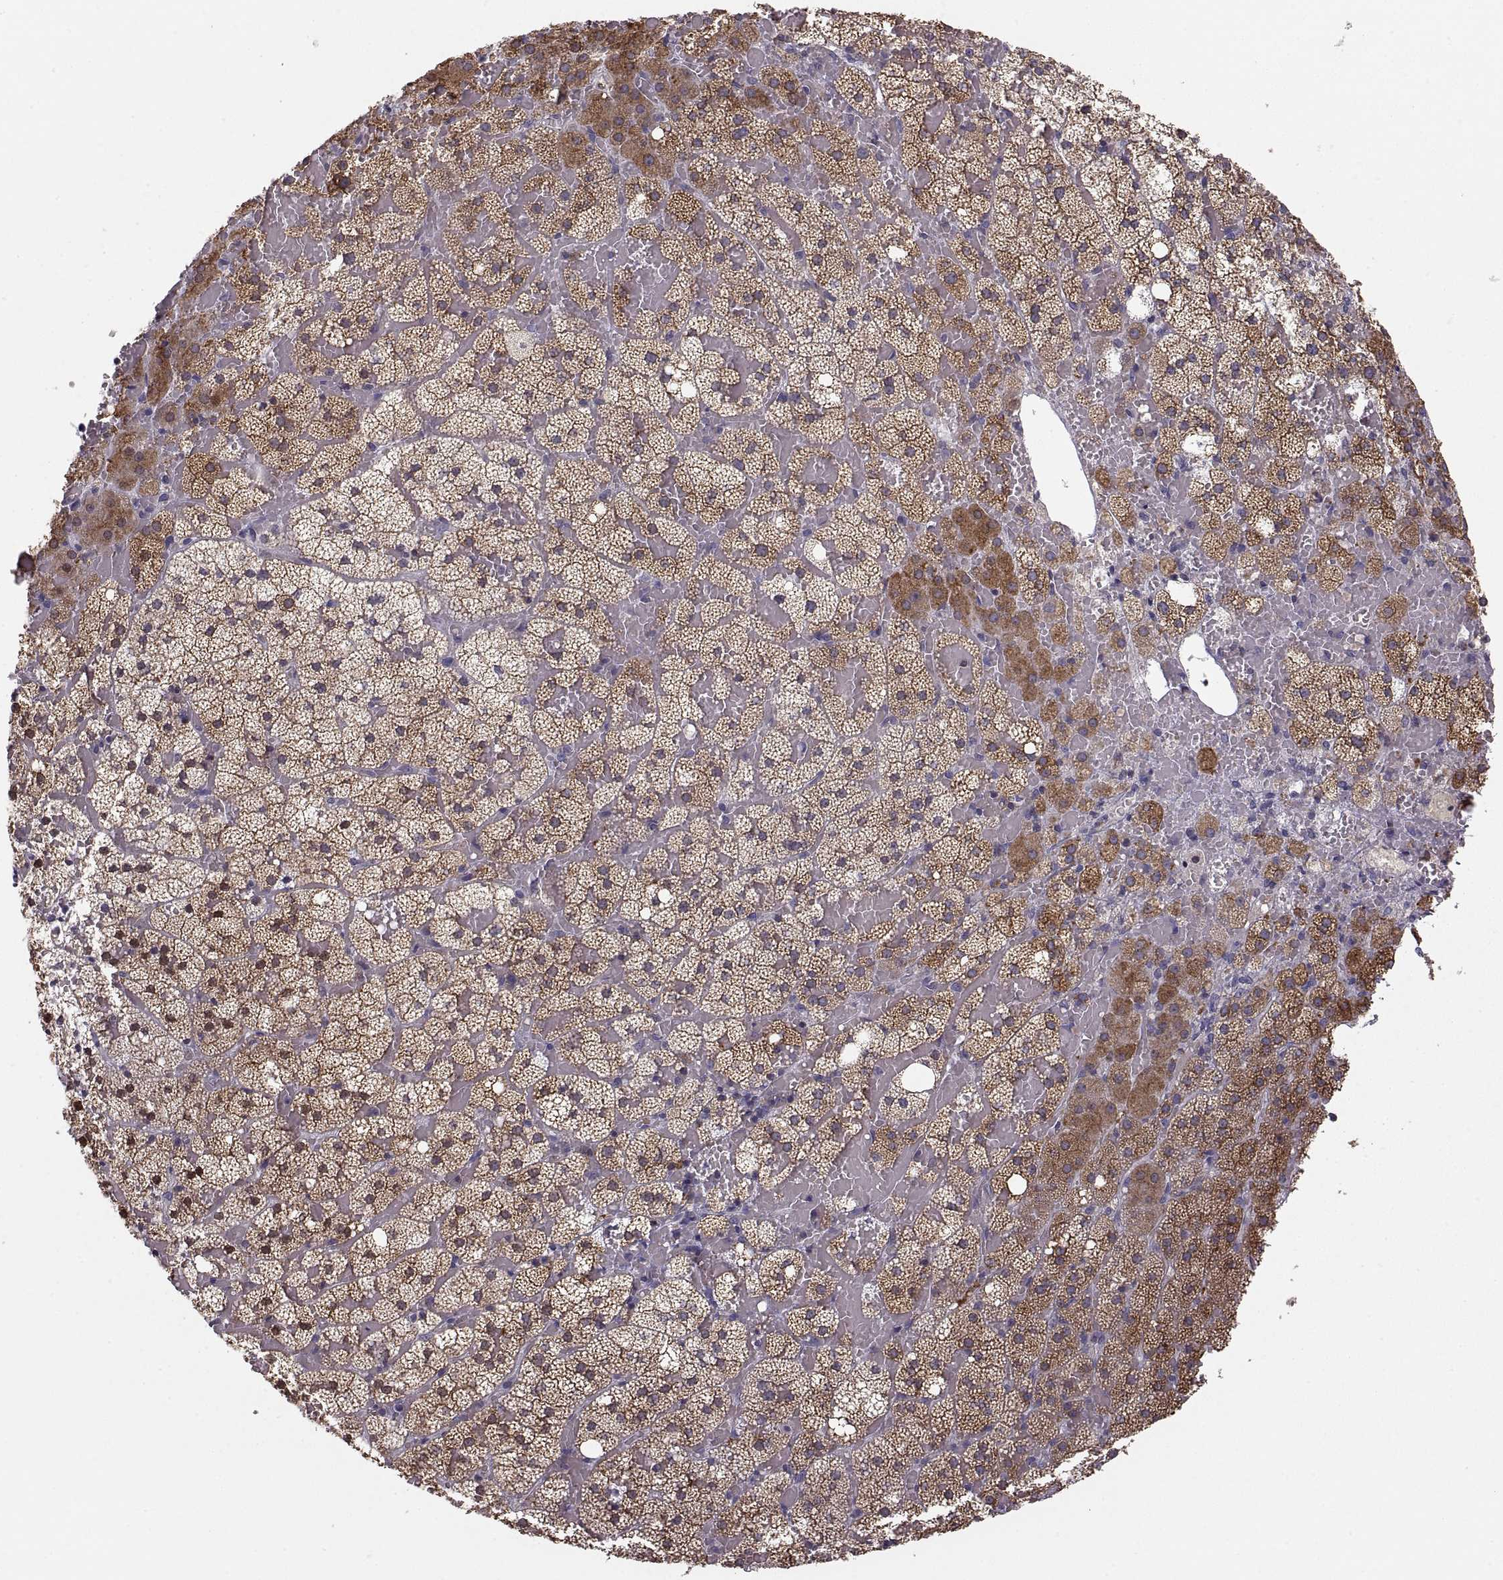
{"staining": {"intensity": "strong", "quantity": "25%-75%", "location": "cytoplasmic/membranous"}, "tissue": "adrenal gland", "cell_type": "Glandular cells", "image_type": "normal", "snomed": [{"axis": "morphology", "description": "Normal tissue, NOS"}, {"axis": "topography", "description": "Adrenal gland"}], "caption": "A micrograph showing strong cytoplasmic/membranous positivity in approximately 25%-75% of glandular cells in unremarkable adrenal gland, as visualized by brown immunohistochemical staining.", "gene": "EZR", "patient": {"sex": "male", "age": 53}}